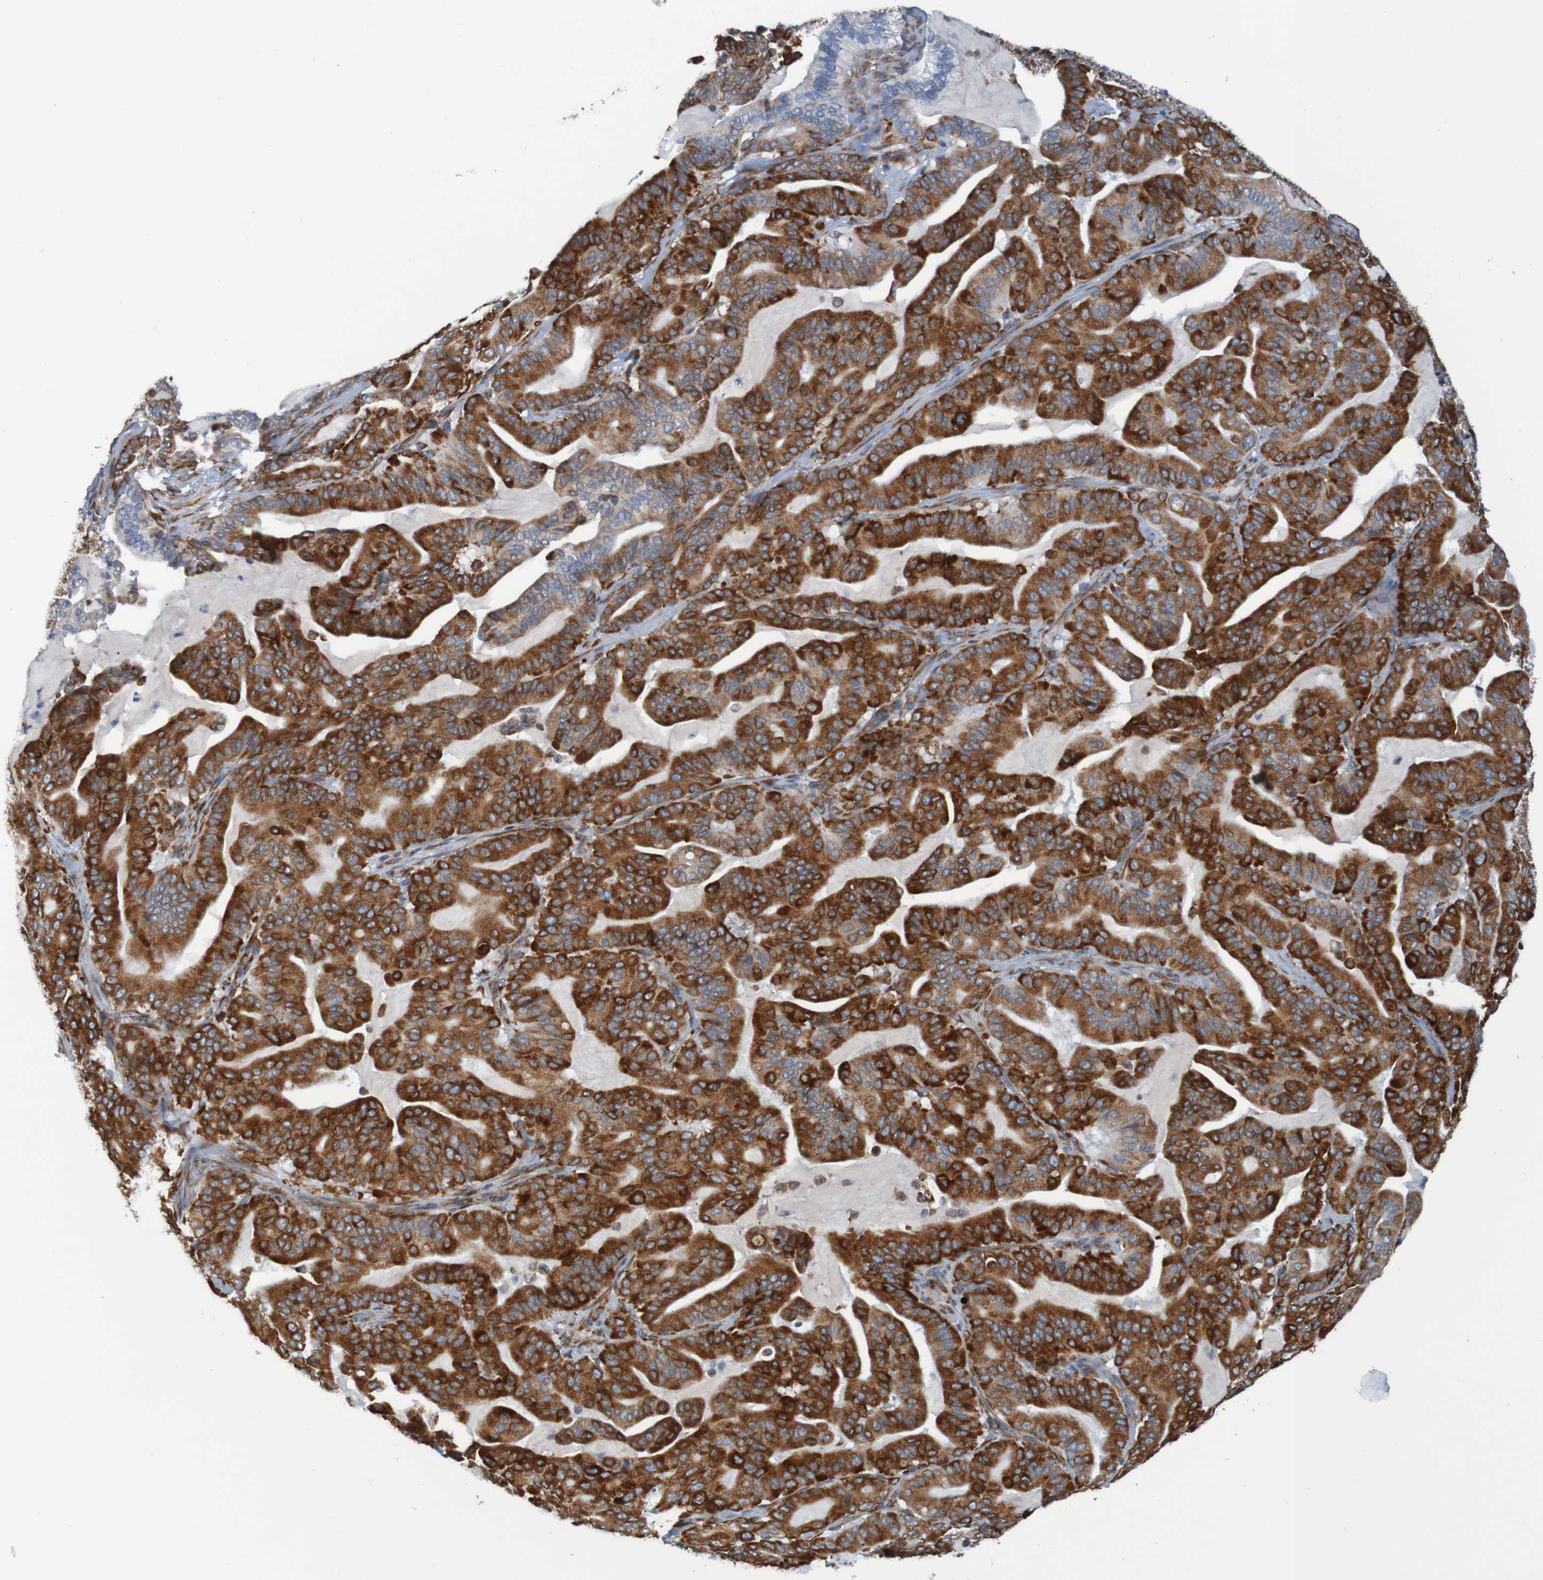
{"staining": {"intensity": "moderate", "quantity": ">75%", "location": "cytoplasmic/membranous"}, "tissue": "pancreatic cancer", "cell_type": "Tumor cells", "image_type": "cancer", "snomed": [{"axis": "morphology", "description": "Adenocarcinoma, NOS"}, {"axis": "topography", "description": "Pancreas"}], "caption": "A medium amount of moderate cytoplasmic/membranous staining is present in approximately >75% of tumor cells in pancreatic cancer tissue. The protein is stained brown, and the nuclei are stained in blue (DAB IHC with brightfield microscopy, high magnification).", "gene": "SSR1", "patient": {"sex": "male", "age": 63}}